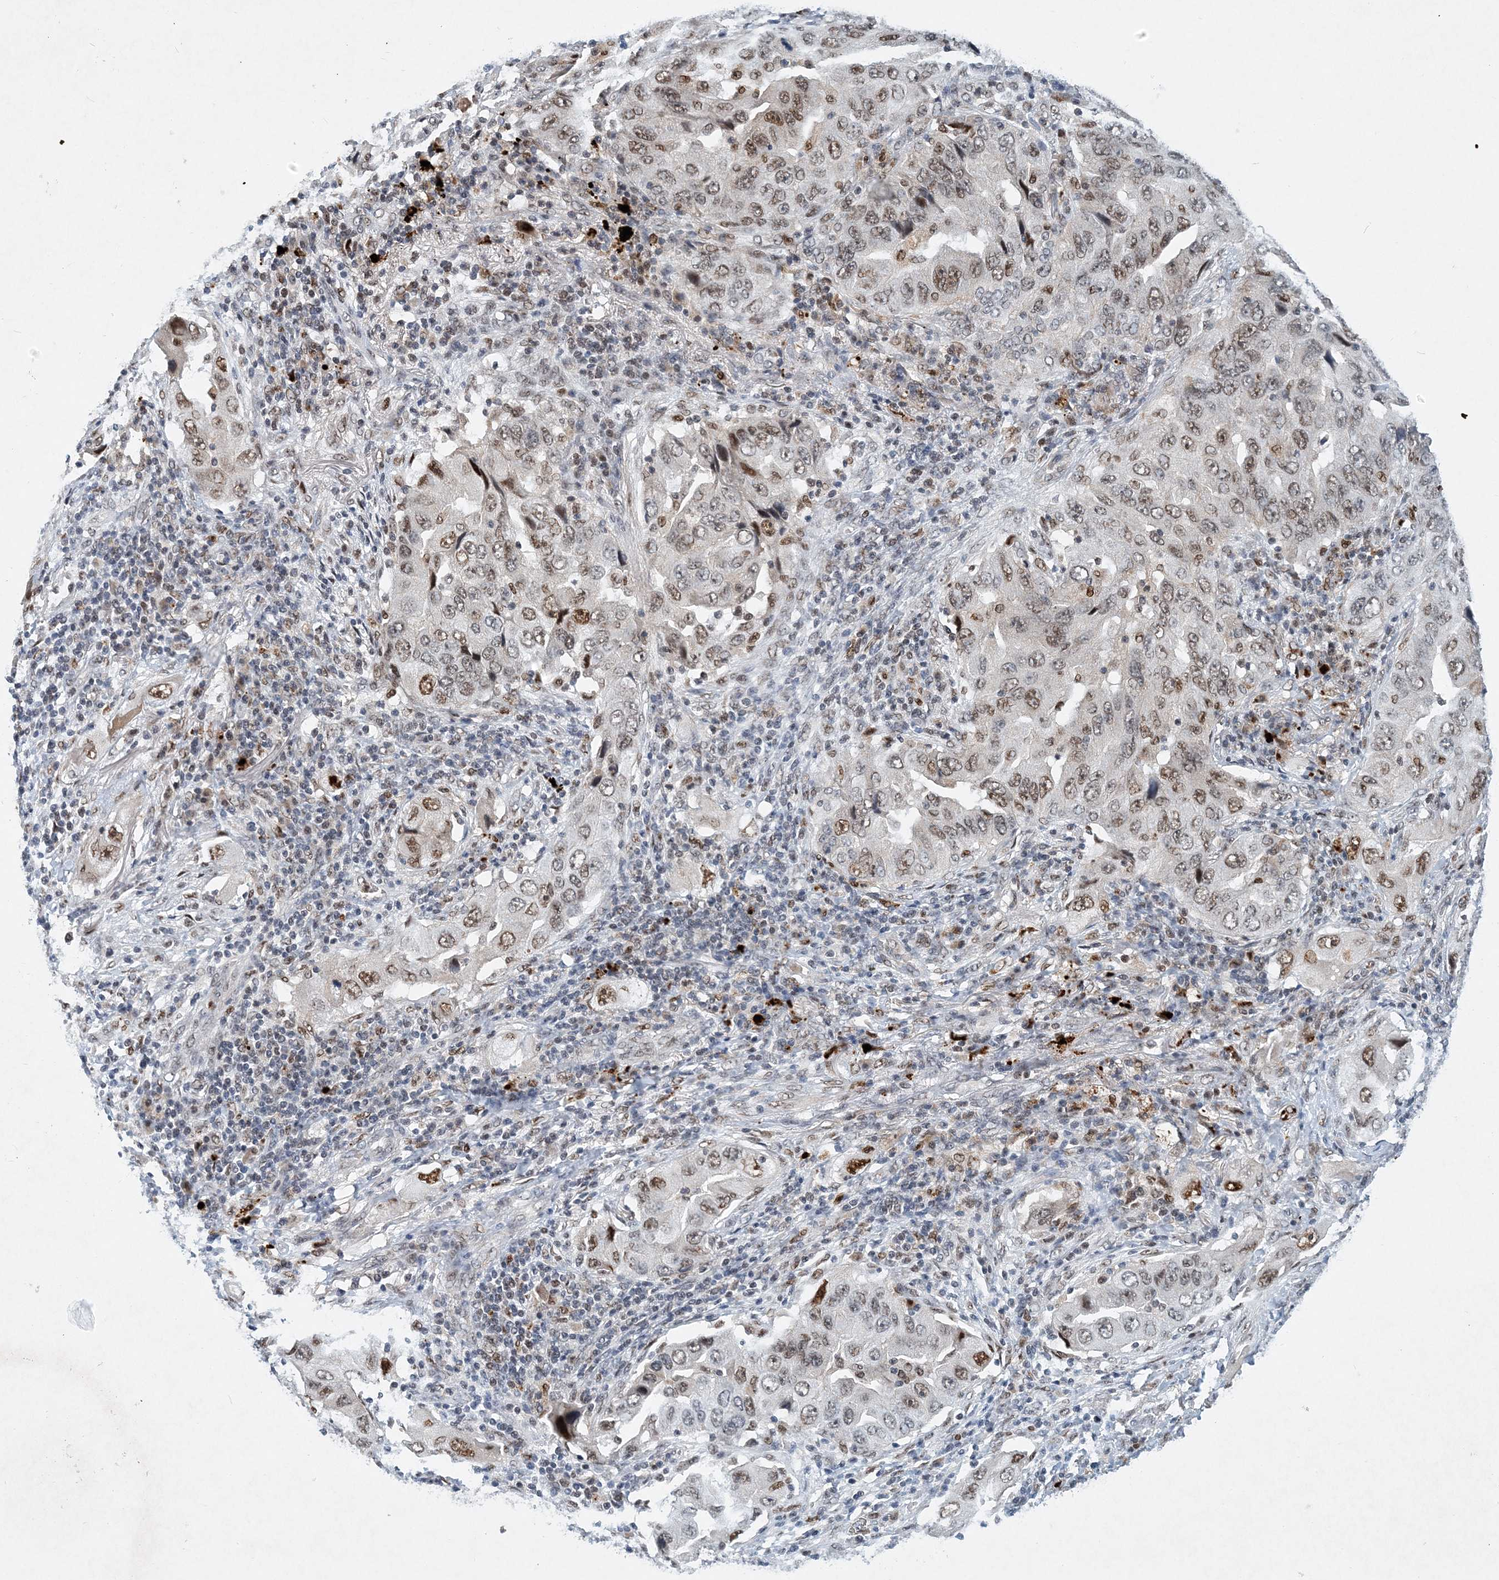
{"staining": {"intensity": "moderate", "quantity": "25%-75%", "location": "nuclear"}, "tissue": "lung cancer", "cell_type": "Tumor cells", "image_type": "cancer", "snomed": [{"axis": "morphology", "description": "Adenocarcinoma, NOS"}, {"axis": "topography", "description": "Lung"}], "caption": "Moderate nuclear expression for a protein is appreciated in approximately 25%-75% of tumor cells of lung adenocarcinoma using IHC.", "gene": "KPNA4", "patient": {"sex": "female", "age": 65}}